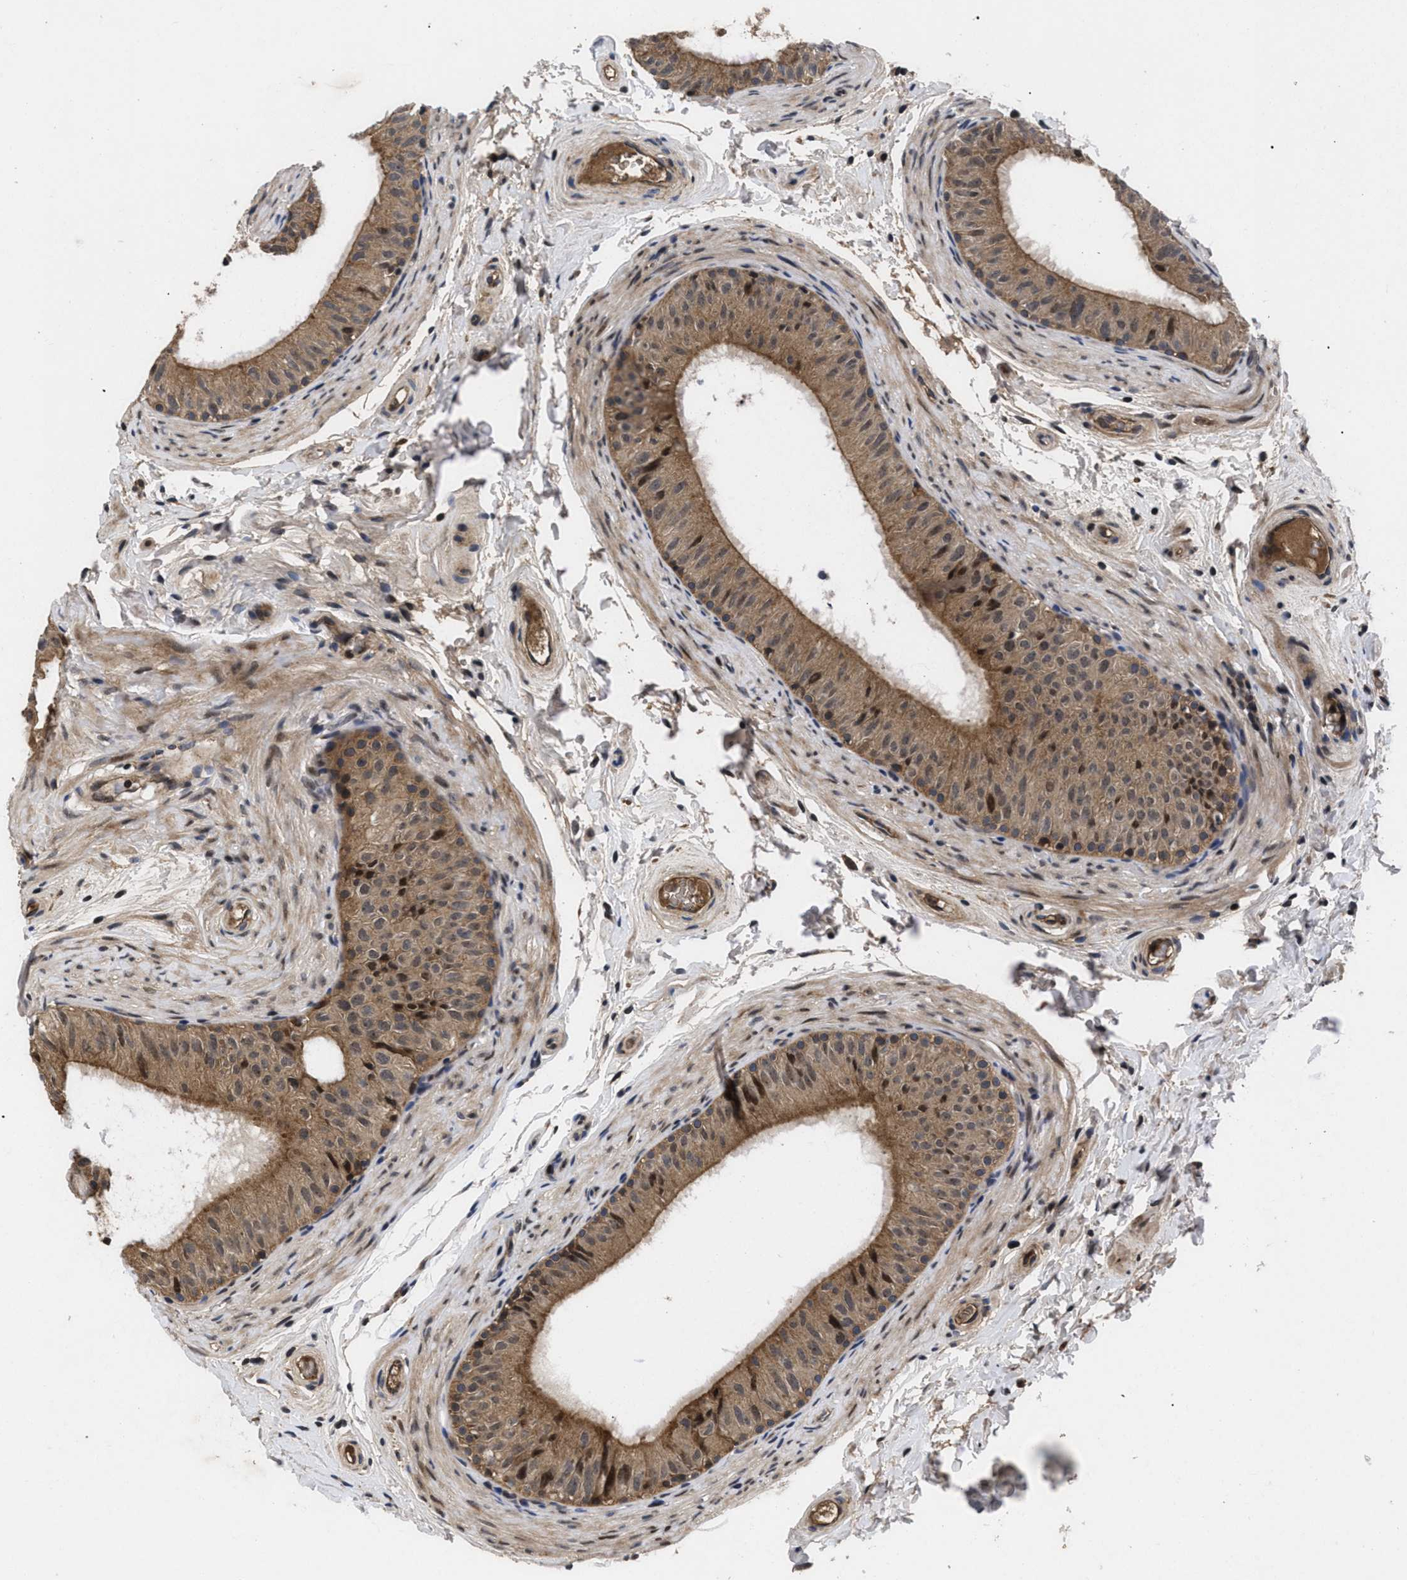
{"staining": {"intensity": "moderate", "quantity": ">75%", "location": "cytoplasmic/membranous,nuclear"}, "tissue": "epididymis", "cell_type": "Glandular cells", "image_type": "normal", "snomed": [{"axis": "morphology", "description": "Normal tissue, NOS"}, {"axis": "topography", "description": "Epididymis"}], "caption": "Glandular cells demonstrate medium levels of moderate cytoplasmic/membranous,nuclear positivity in approximately >75% of cells in unremarkable epididymis.", "gene": "FAM200A", "patient": {"sex": "male", "age": 34}}